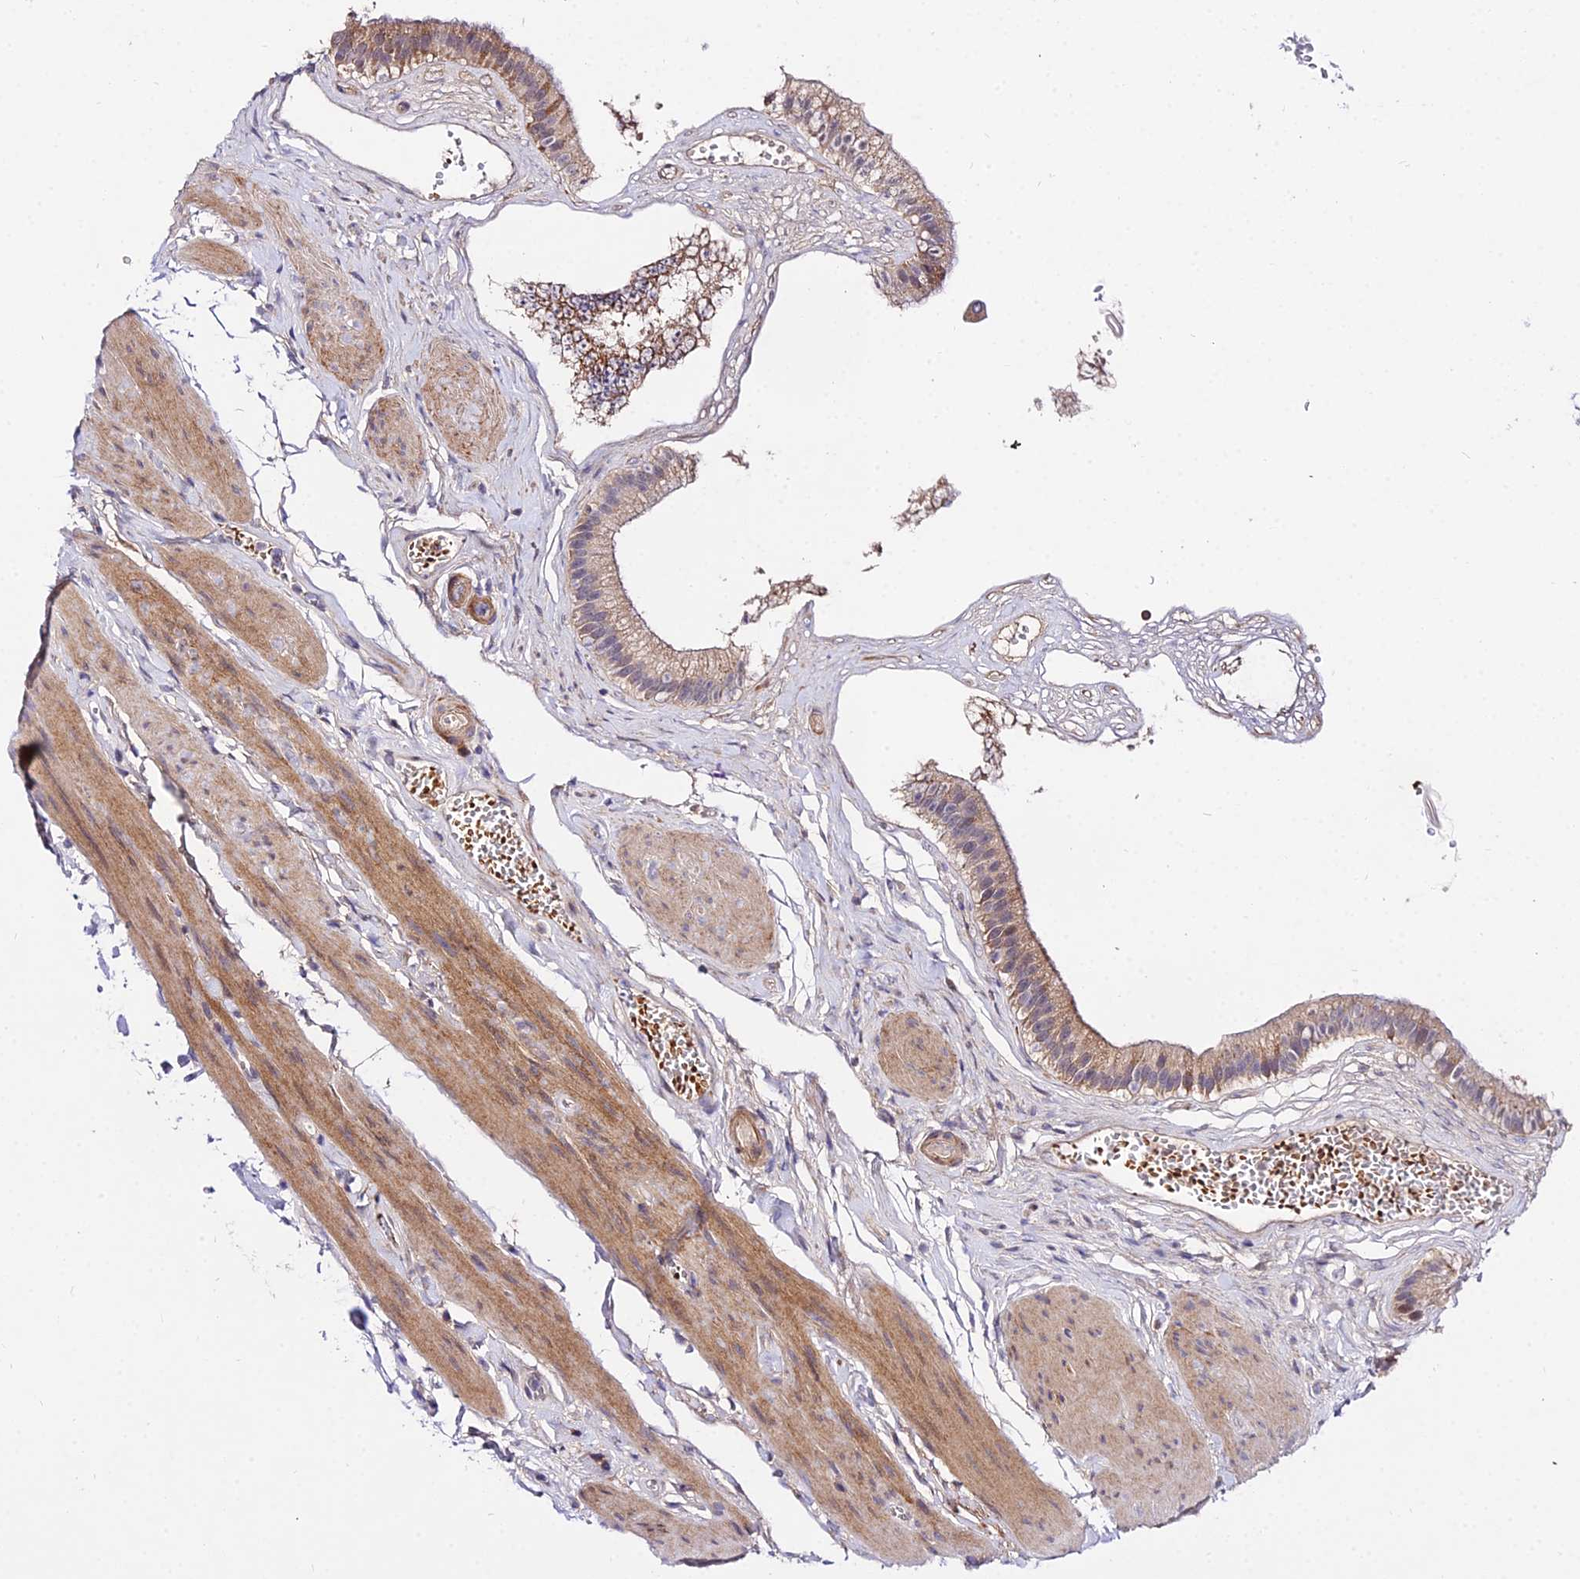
{"staining": {"intensity": "moderate", "quantity": ">75%", "location": "cytoplasmic/membranous"}, "tissue": "gallbladder", "cell_type": "Glandular cells", "image_type": "normal", "snomed": [{"axis": "morphology", "description": "Normal tissue, NOS"}, {"axis": "topography", "description": "Gallbladder"}], "caption": "Gallbladder was stained to show a protein in brown. There is medium levels of moderate cytoplasmic/membranous staining in about >75% of glandular cells. (DAB (3,3'-diaminobenzidine) IHC, brown staining for protein, blue staining for nuclei).", "gene": "WDR5B", "patient": {"sex": "female", "age": 54}}